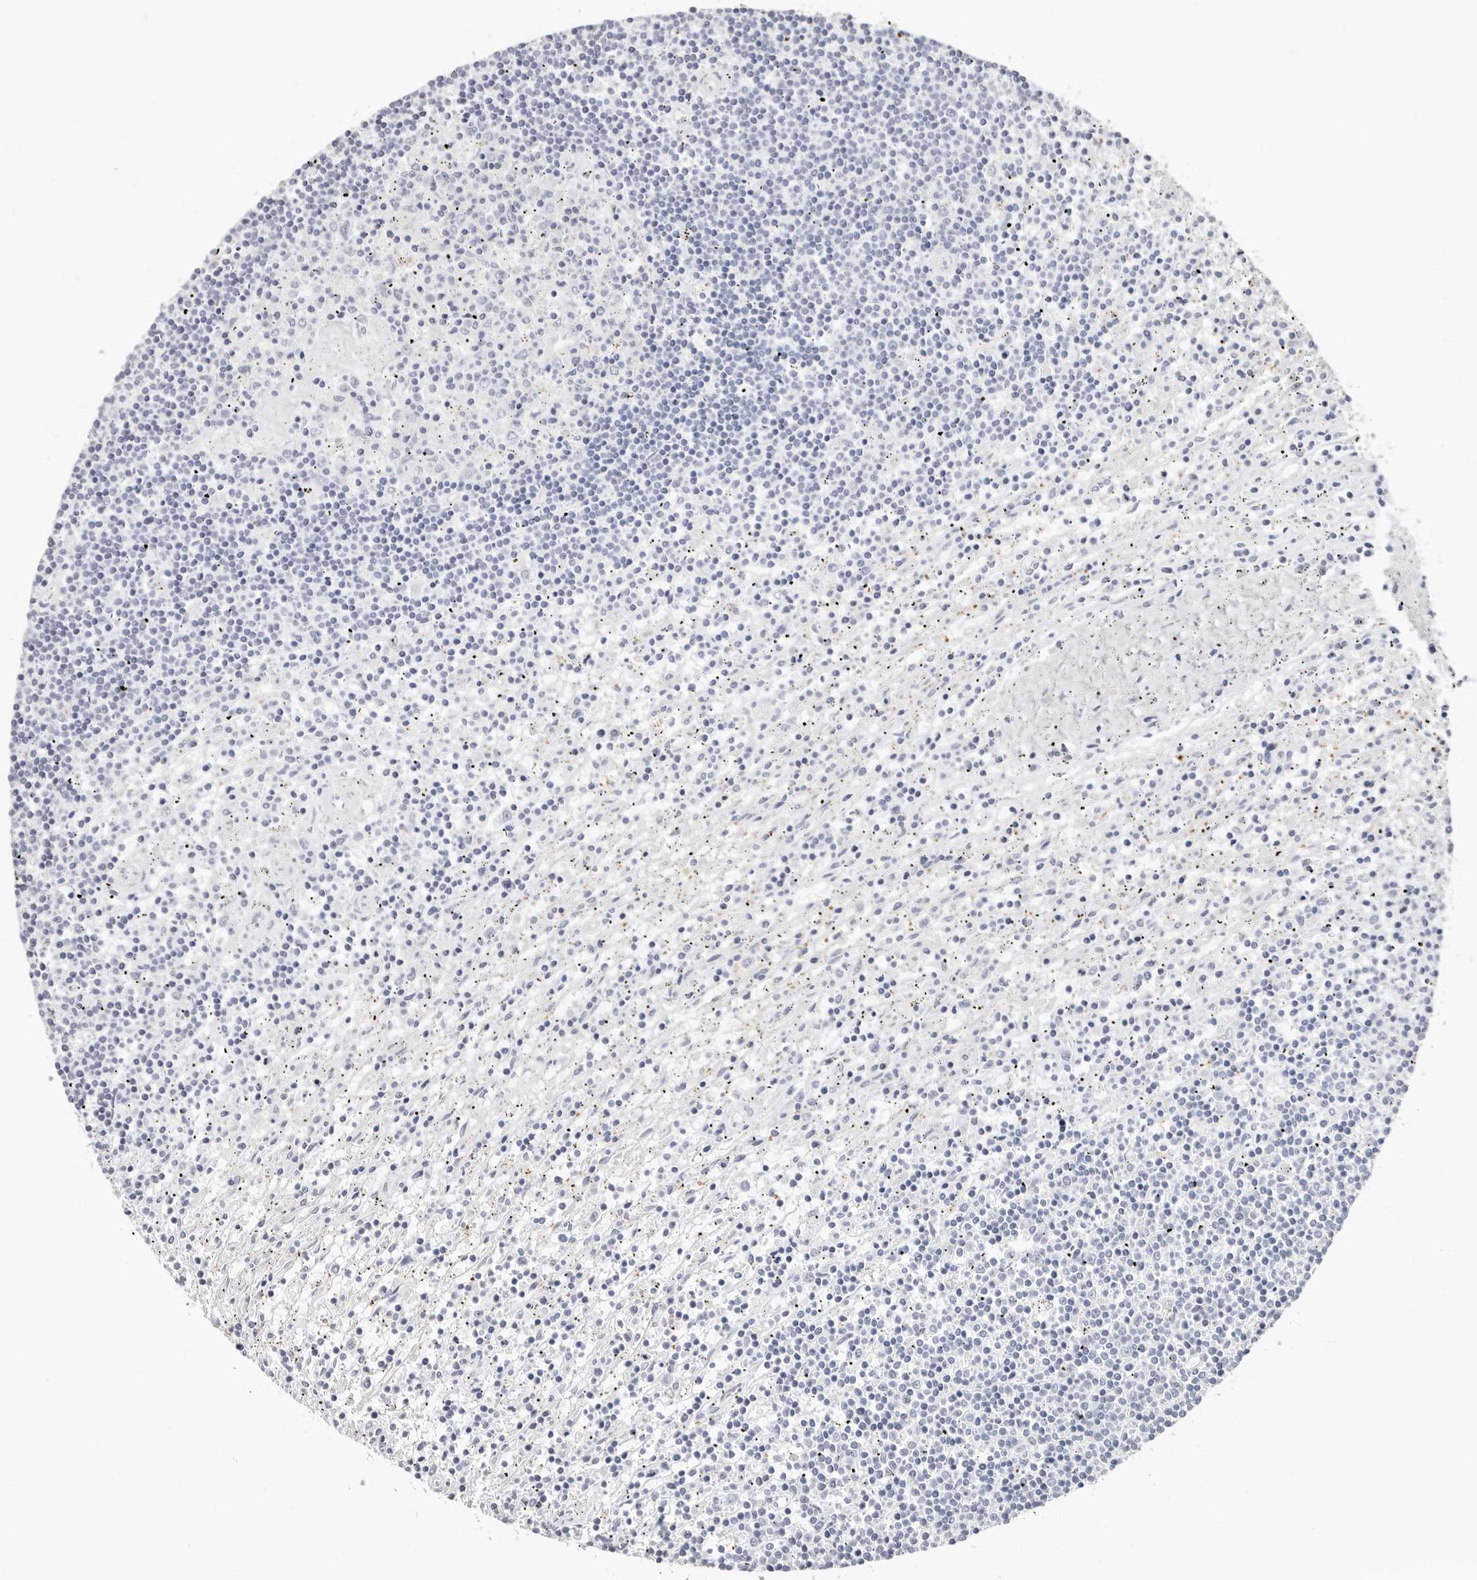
{"staining": {"intensity": "negative", "quantity": "none", "location": "none"}, "tissue": "lymphoma", "cell_type": "Tumor cells", "image_type": "cancer", "snomed": [{"axis": "morphology", "description": "Malignant lymphoma, non-Hodgkin's type, Low grade"}, {"axis": "topography", "description": "Spleen"}], "caption": "Immunohistochemistry (IHC) micrograph of neoplastic tissue: lymphoma stained with DAB exhibits no significant protein positivity in tumor cells. The staining is performed using DAB brown chromogen with nuclei counter-stained in using hematoxylin.", "gene": "PKDCC", "patient": {"sex": "male", "age": 76}}